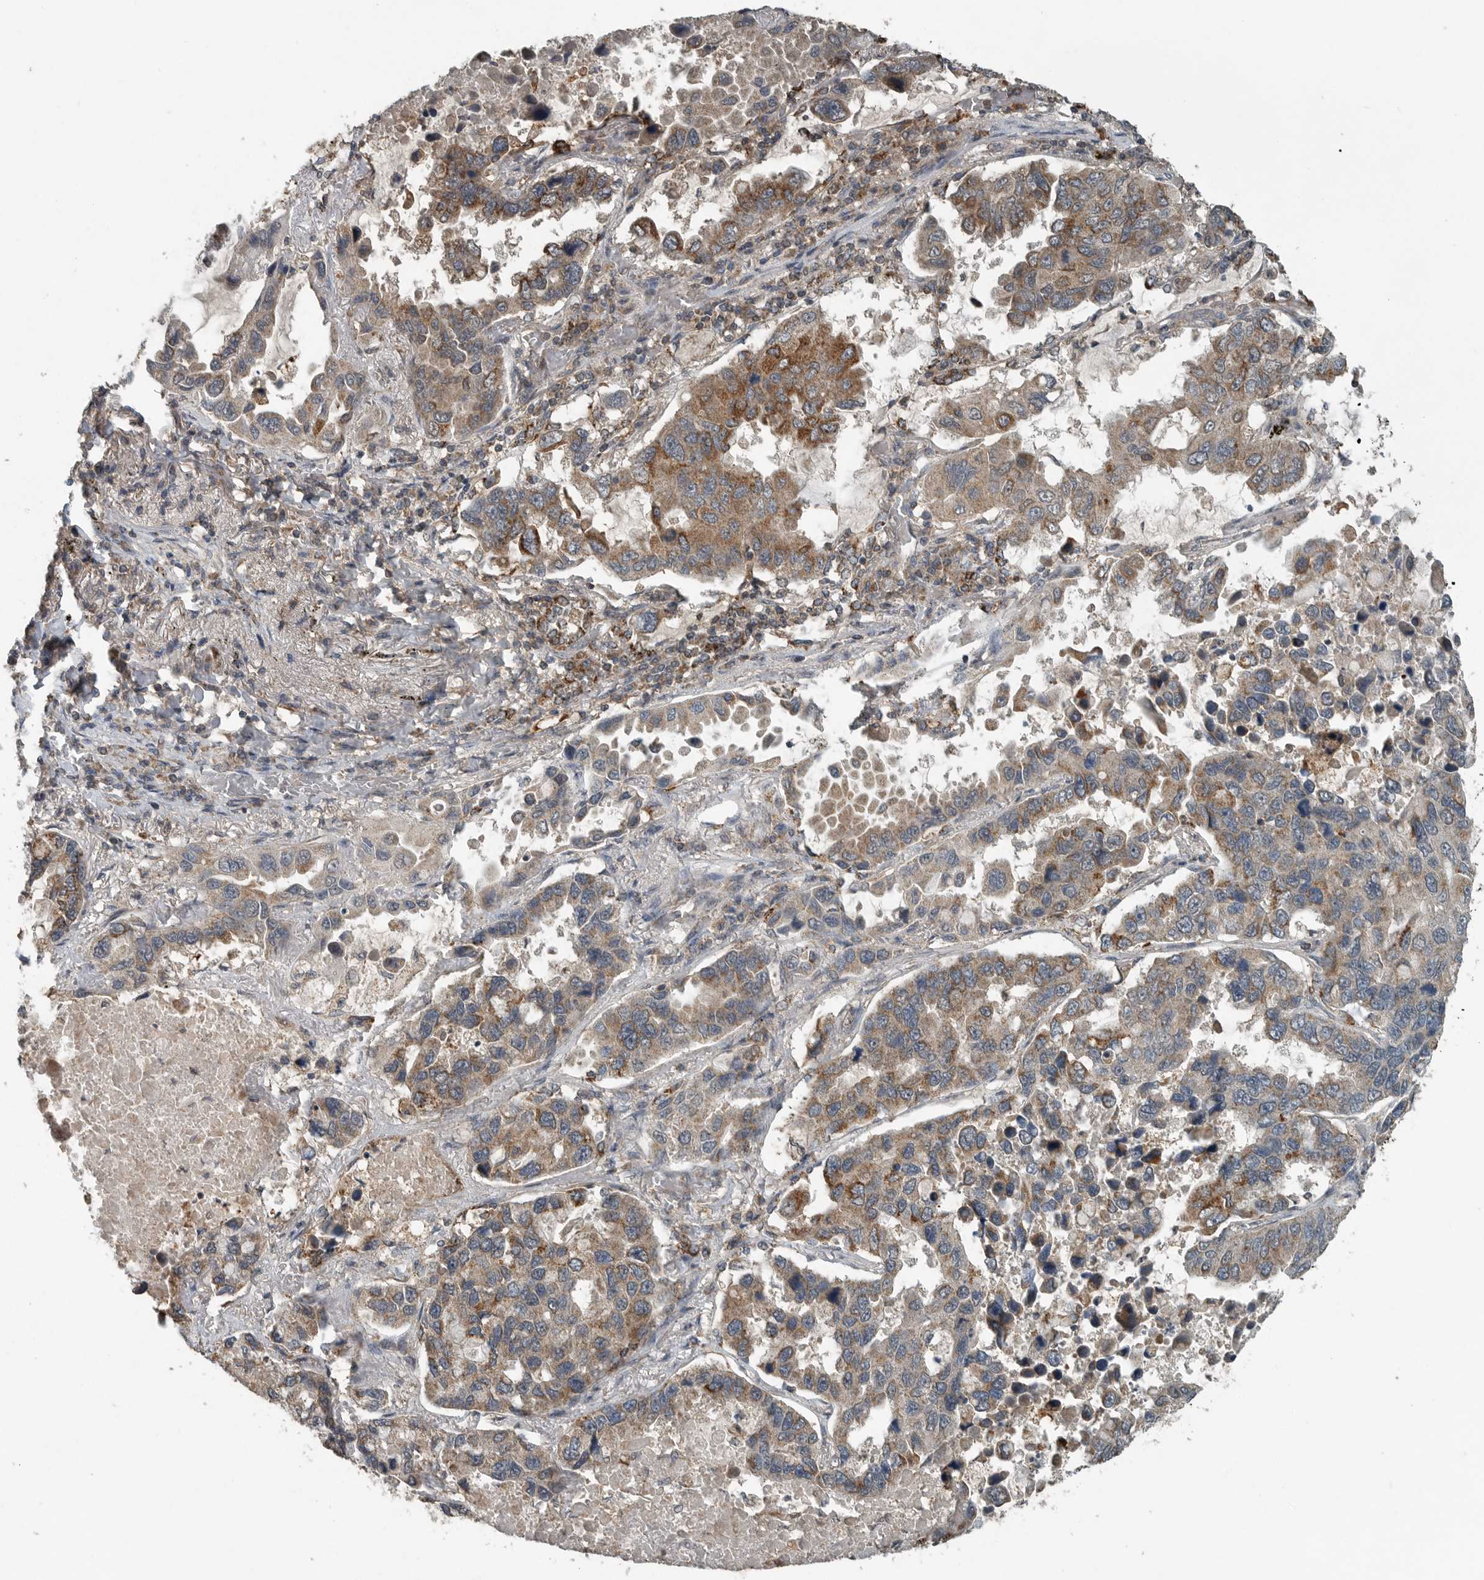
{"staining": {"intensity": "moderate", "quantity": ">75%", "location": "cytoplasmic/membranous"}, "tissue": "lung cancer", "cell_type": "Tumor cells", "image_type": "cancer", "snomed": [{"axis": "morphology", "description": "Adenocarcinoma, NOS"}, {"axis": "topography", "description": "Lung"}], "caption": "IHC (DAB) staining of human adenocarcinoma (lung) shows moderate cytoplasmic/membranous protein staining in approximately >75% of tumor cells. (brown staining indicates protein expression, while blue staining denotes nuclei).", "gene": "IL6ST", "patient": {"sex": "male", "age": 64}}